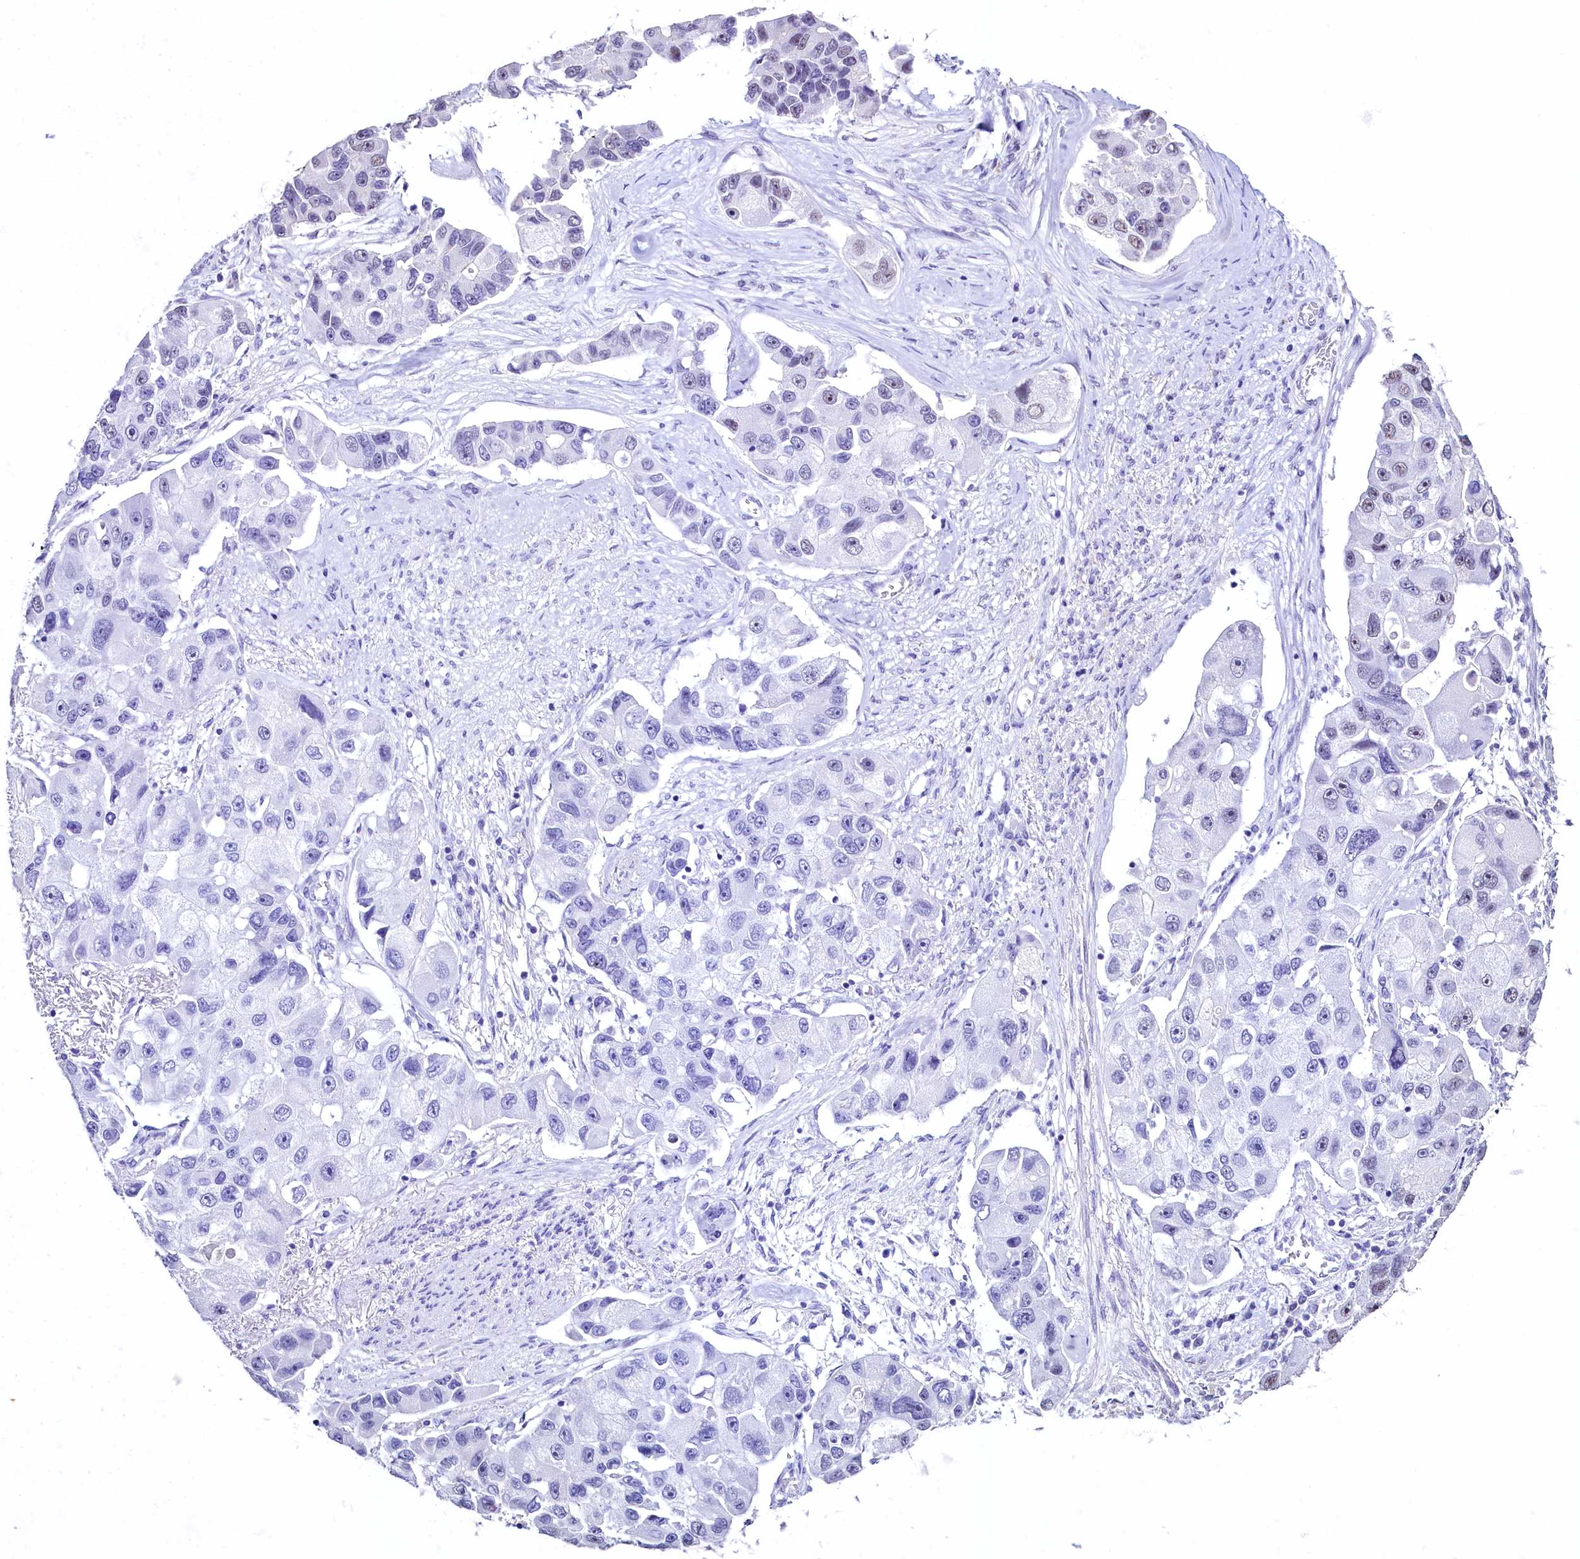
{"staining": {"intensity": "moderate", "quantity": "25%-75%", "location": "nuclear"}, "tissue": "lung cancer", "cell_type": "Tumor cells", "image_type": "cancer", "snomed": [{"axis": "morphology", "description": "Adenocarcinoma, NOS"}, {"axis": "topography", "description": "Lung"}], "caption": "A medium amount of moderate nuclear positivity is present in about 25%-75% of tumor cells in lung cancer (adenocarcinoma) tissue.", "gene": "SFSWAP", "patient": {"sex": "female", "age": 54}}